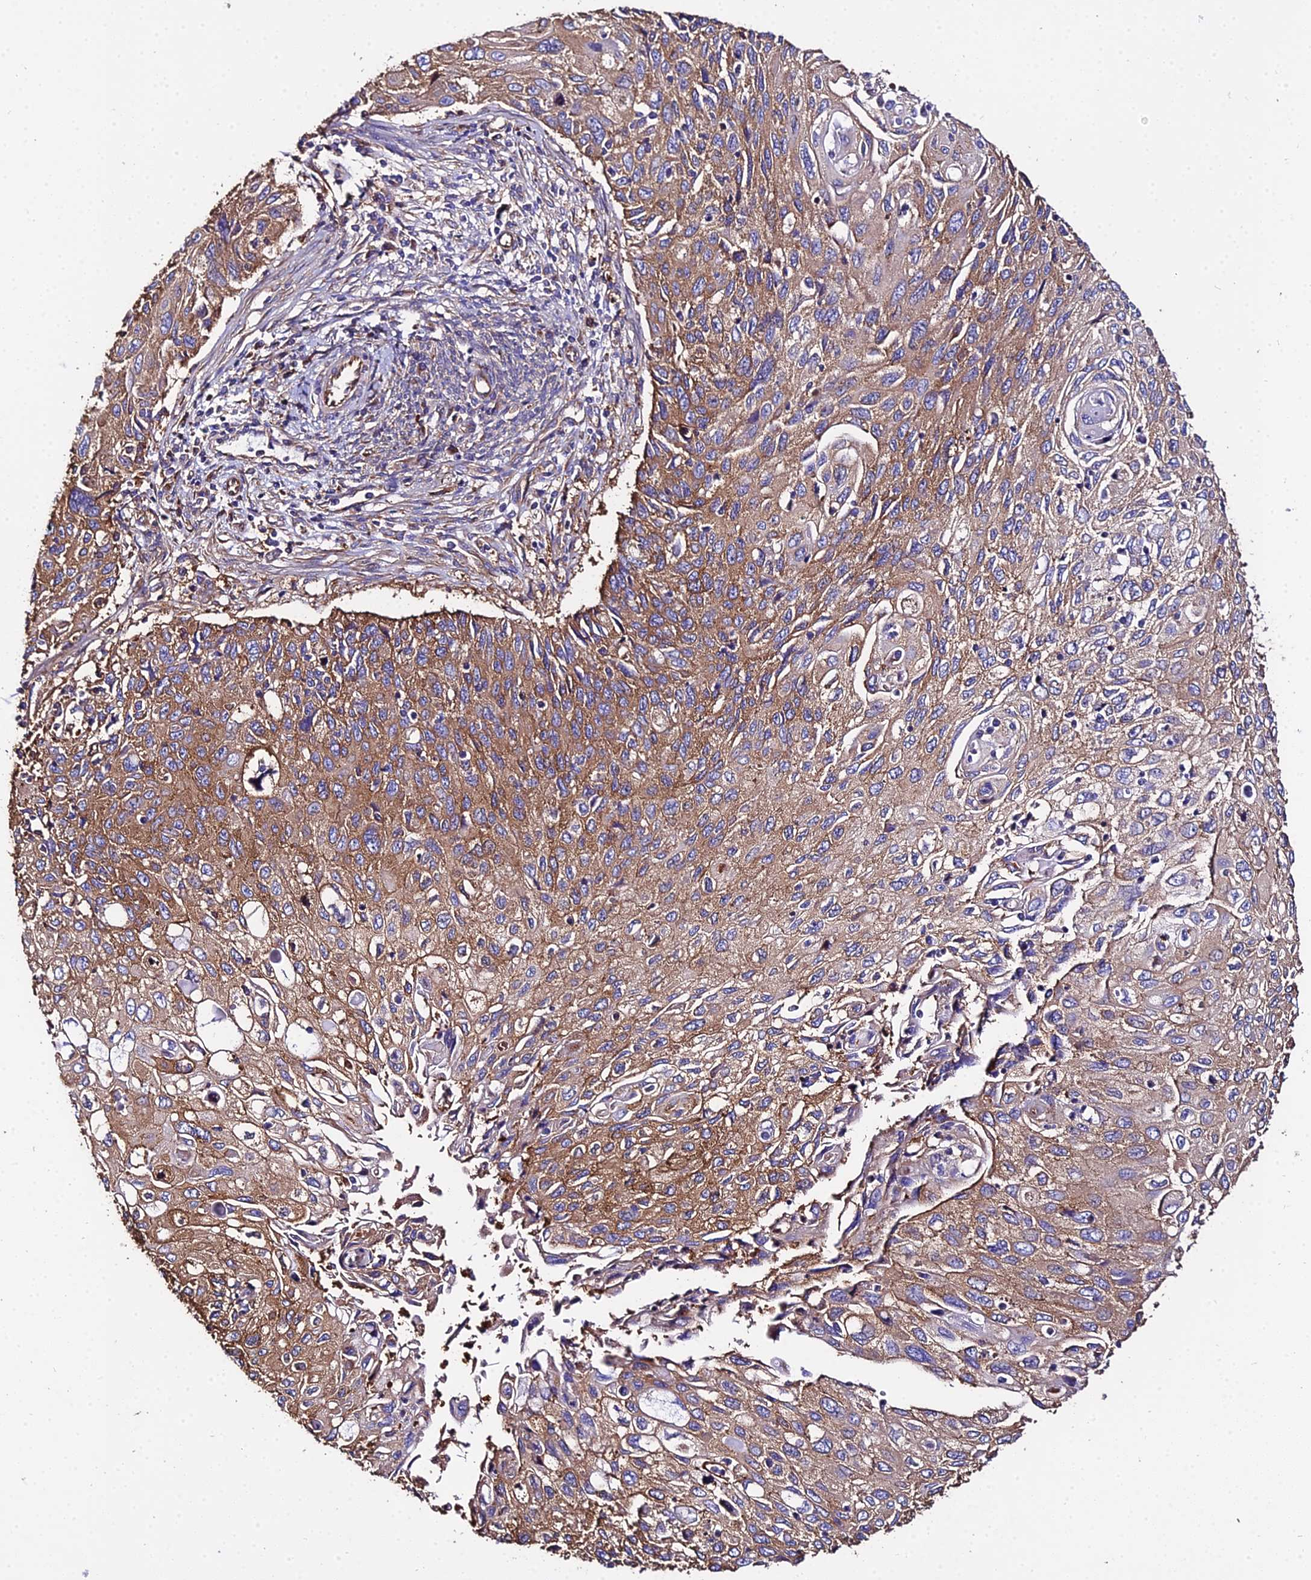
{"staining": {"intensity": "moderate", "quantity": ">75%", "location": "cytoplasmic/membranous"}, "tissue": "cervical cancer", "cell_type": "Tumor cells", "image_type": "cancer", "snomed": [{"axis": "morphology", "description": "Squamous cell carcinoma, NOS"}, {"axis": "topography", "description": "Cervix"}], "caption": "There is medium levels of moderate cytoplasmic/membranous expression in tumor cells of cervical squamous cell carcinoma, as demonstrated by immunohistochemical staining (brown color).", "gene": "TUBA3D", "patient": {"sex": "female", "age": 70}}